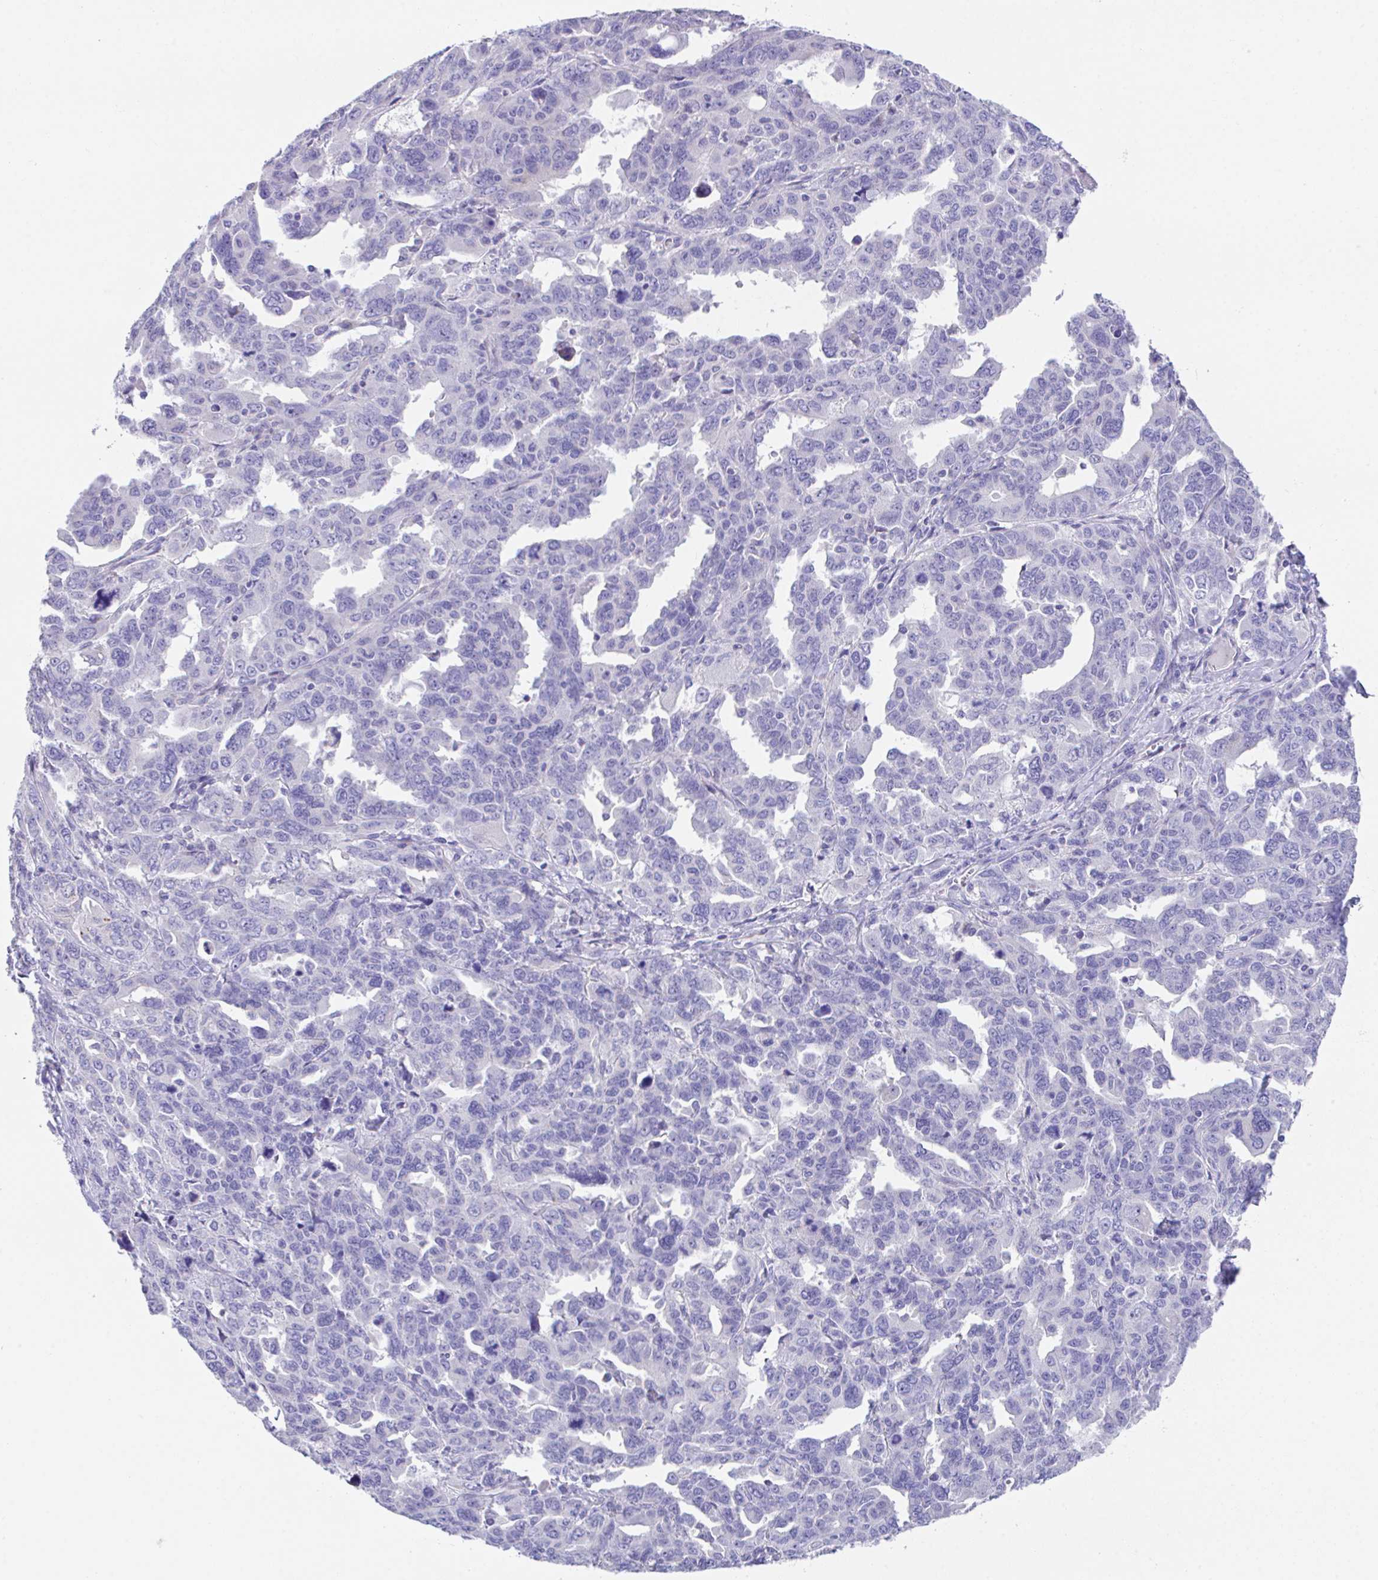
{"staining": {"intensity": "negative", "quantity": "none", "location": "none"}, "tissue": "ovarian cancer", "cell_type": "Tumor cells", "image_type": "cancer", "snomed": [{"axis": "morphology", "description": "Adenocarcinoma, NOS"}, {"axis": "morphology", "description": "Carcinoma, endometroid"}, {"axis": "topography", "description": "Ovary"}], "caption": "IHC of human ovarian cancer (endometroid carcinoma) displays no positivity in tumor cells.", "gene": "SLC16A6", "patient": {"sex": "female", "age": 72}}